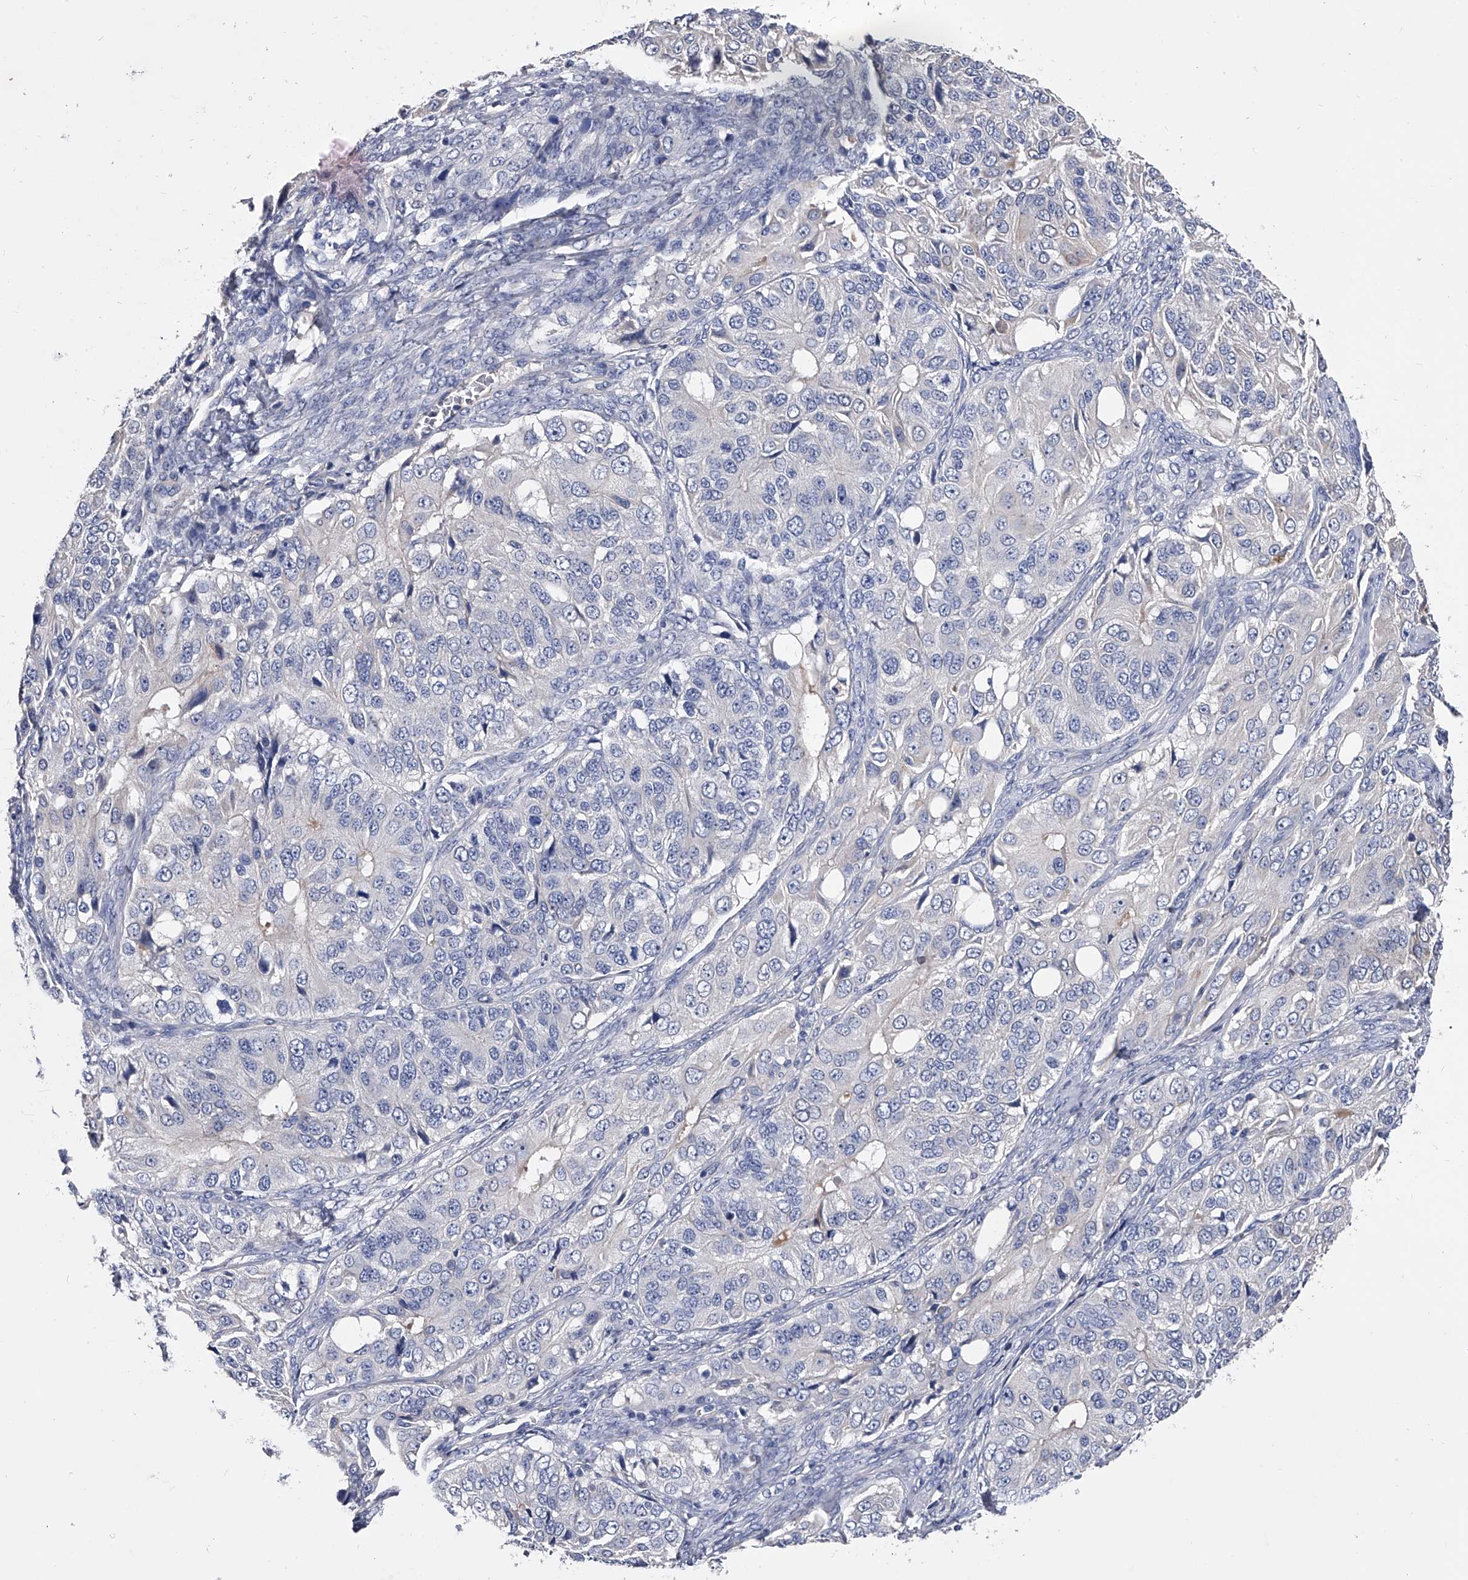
{"staining": {"intensity": "negative", "quantity": "none", "location": "none"}, "tissue": "ovarian cancer", "cell_type": "Tumor cells", "image_type": "cancer", "snomed": [{"axis": "morphology", "description": "Carcinoma, endometroid"}, {"axis": "topography", "description": "Ovary"}], "caption": "Immunohistochemistry (IHC) image of neoplastic tissue: human endometroid carcinoma (ovarian) stained with DAB (3,3'-diaminobenzidine) shows no significant protein positivity in tumor cells.", "gene": "EFCAB7", "patient": {"sex": "female", "age": 51}}